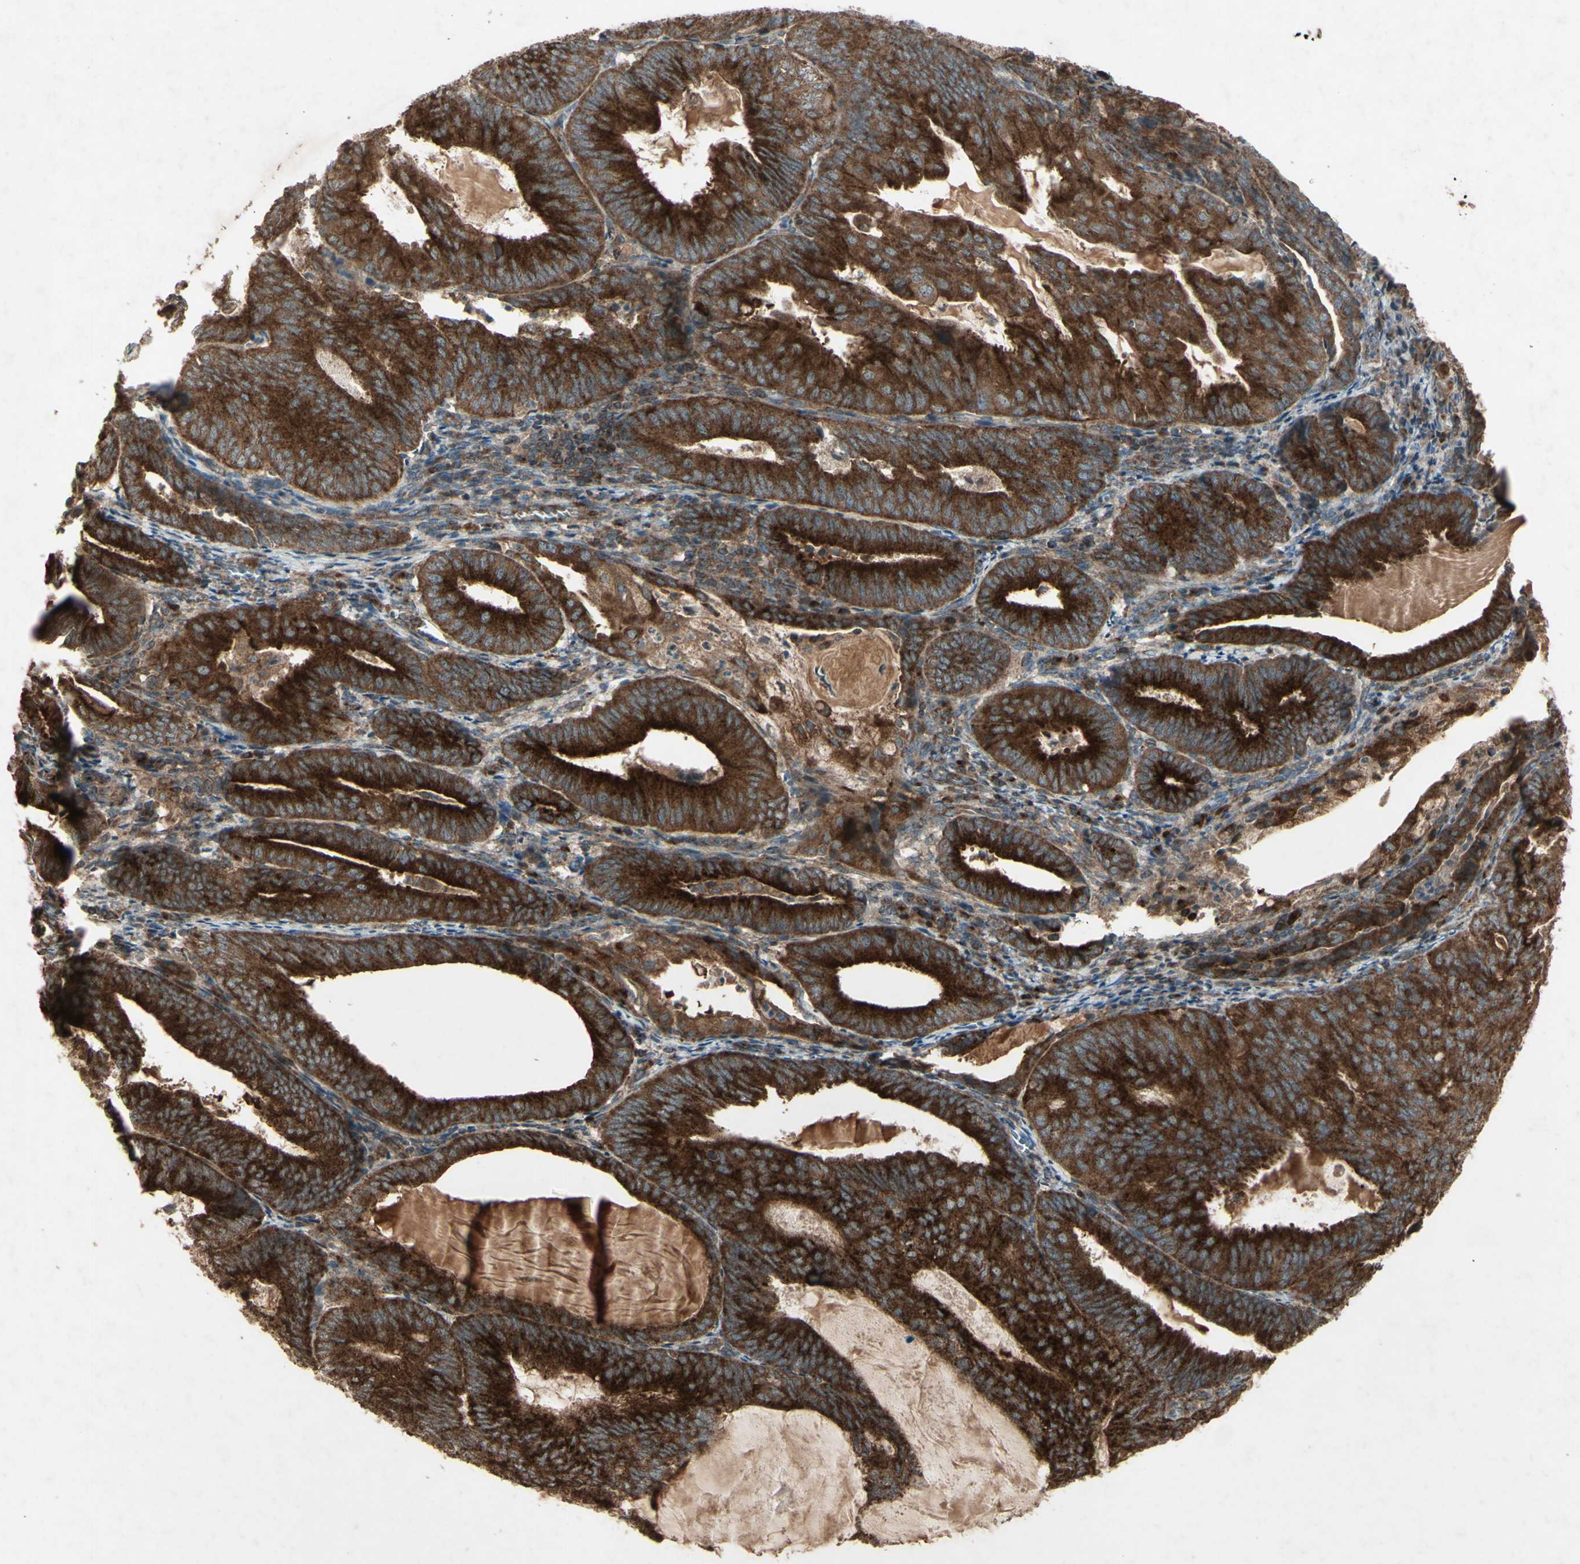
{"staining": {"intensity": "strong", "quantity": ">75%", "location": "cytoplasmic/membranous"}, "tissue": "endometrial cancer", "cell_type": "Tumor cells", "image_type": "cancer", "snomed": [{"axis": "morphology", "description": "Adenocarcinoma, NOS"}, {"axis": "topography", "description": "Endometrium"}], "caption": "Endometrial cancer (adenocarcinoma) stained with DAB immunohistochemistry displays high levels of strong cytoplasmic/membranous positivity in approximately >75% of tumor cells. The staining was performed using DAB, with brown indicating positive protein expression. Nuclei are stained blue with hematoxylin.", "gene": "AP1G1", "patient": {"sex": "female", "age": 81}}